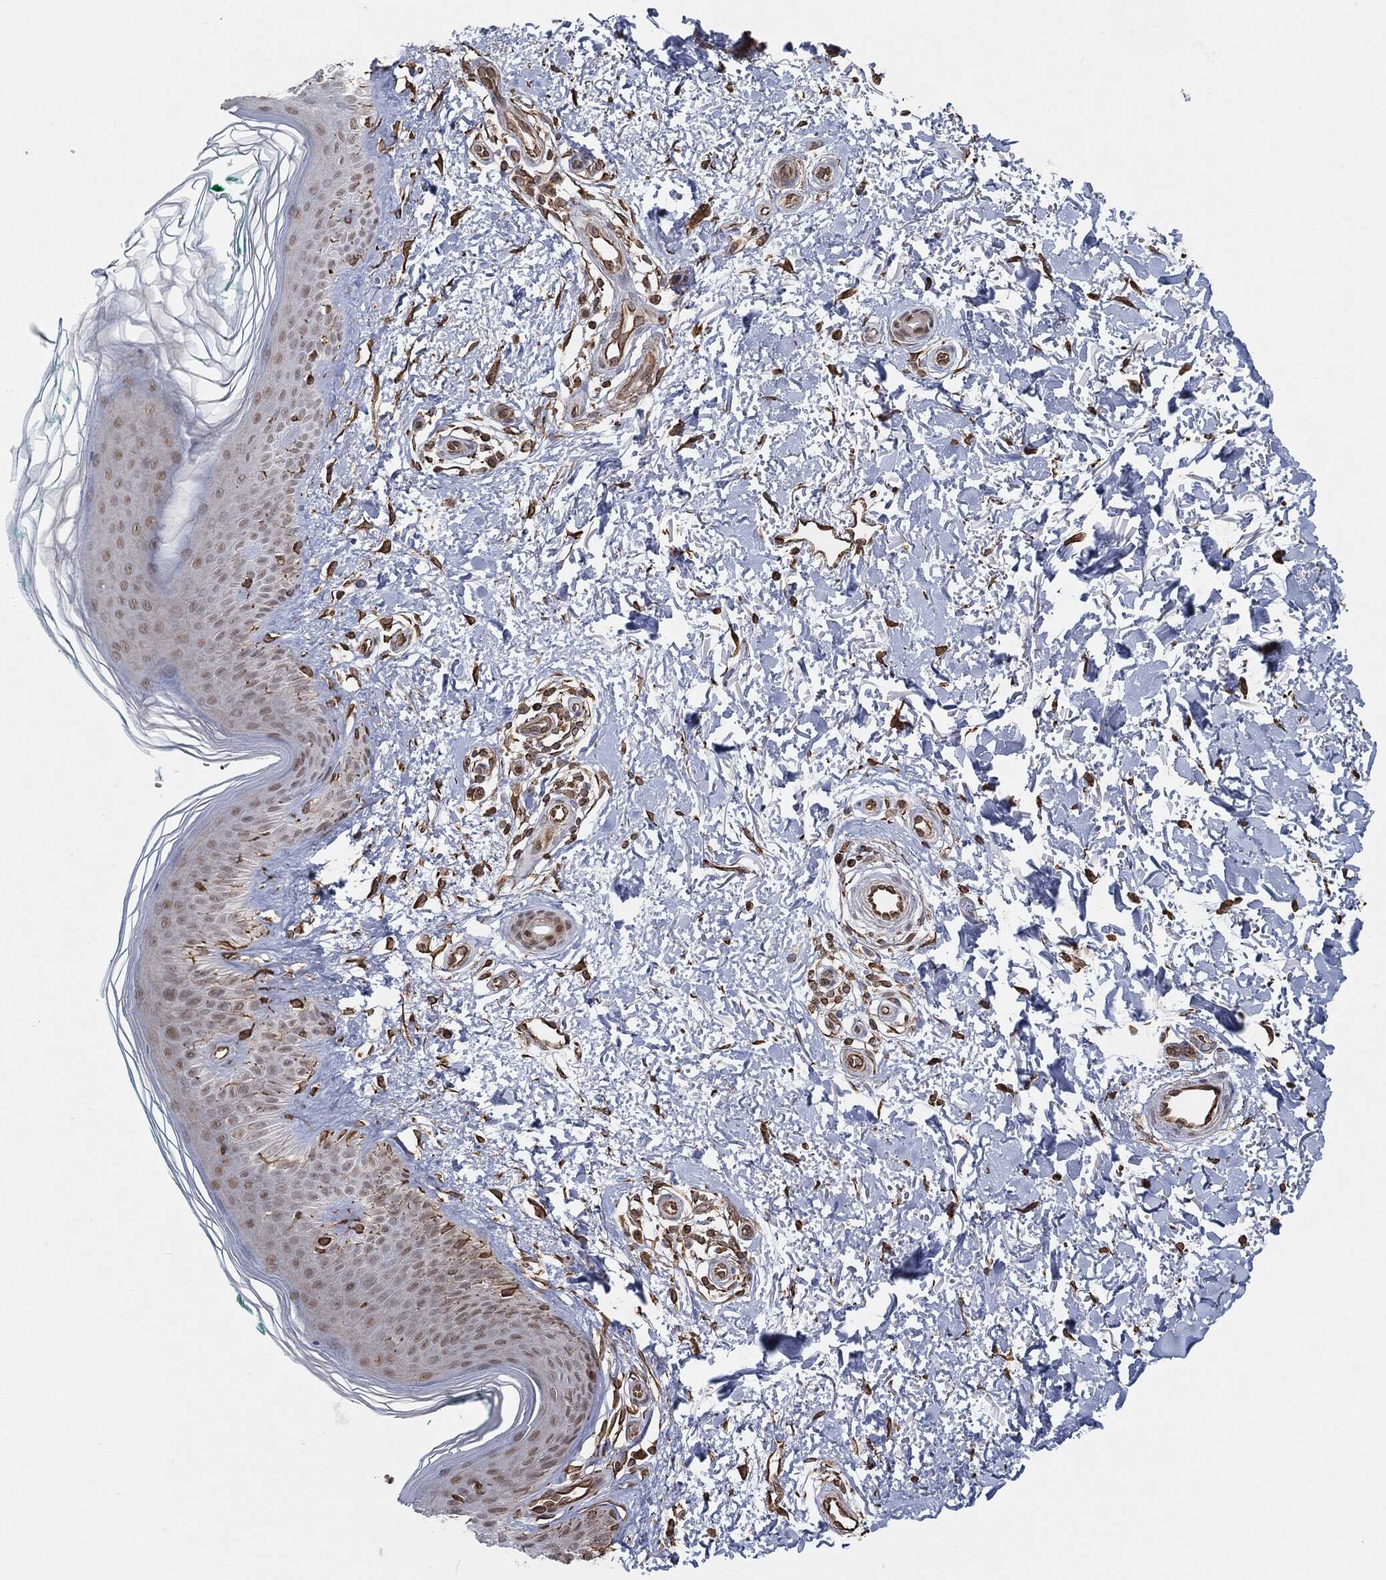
{"staining": {"intensity": "strong", "quantity": ">75%", "location": "cytoplasmic/membranous"}, "tissue": "skin", "cell_type": "Fibroblasts", "image_type": "normal", "snomed": [{"axis": "morphology", "description": "Normal tissue, NOS"}, {"axis": "morphology", "description": "Inflammation, NOS"}, {"axis": "morphology", "description": "Fibrosis, NOS"}, {"axis": "topography", "description": "Skin"}], "caption": "Fibroblasts display high levels of strong cytoplasmic/membranous expression in about >75% of cells in normal human skin.", "gene": "TP53RK", "patient": {"sex": "male", "age": 71}}